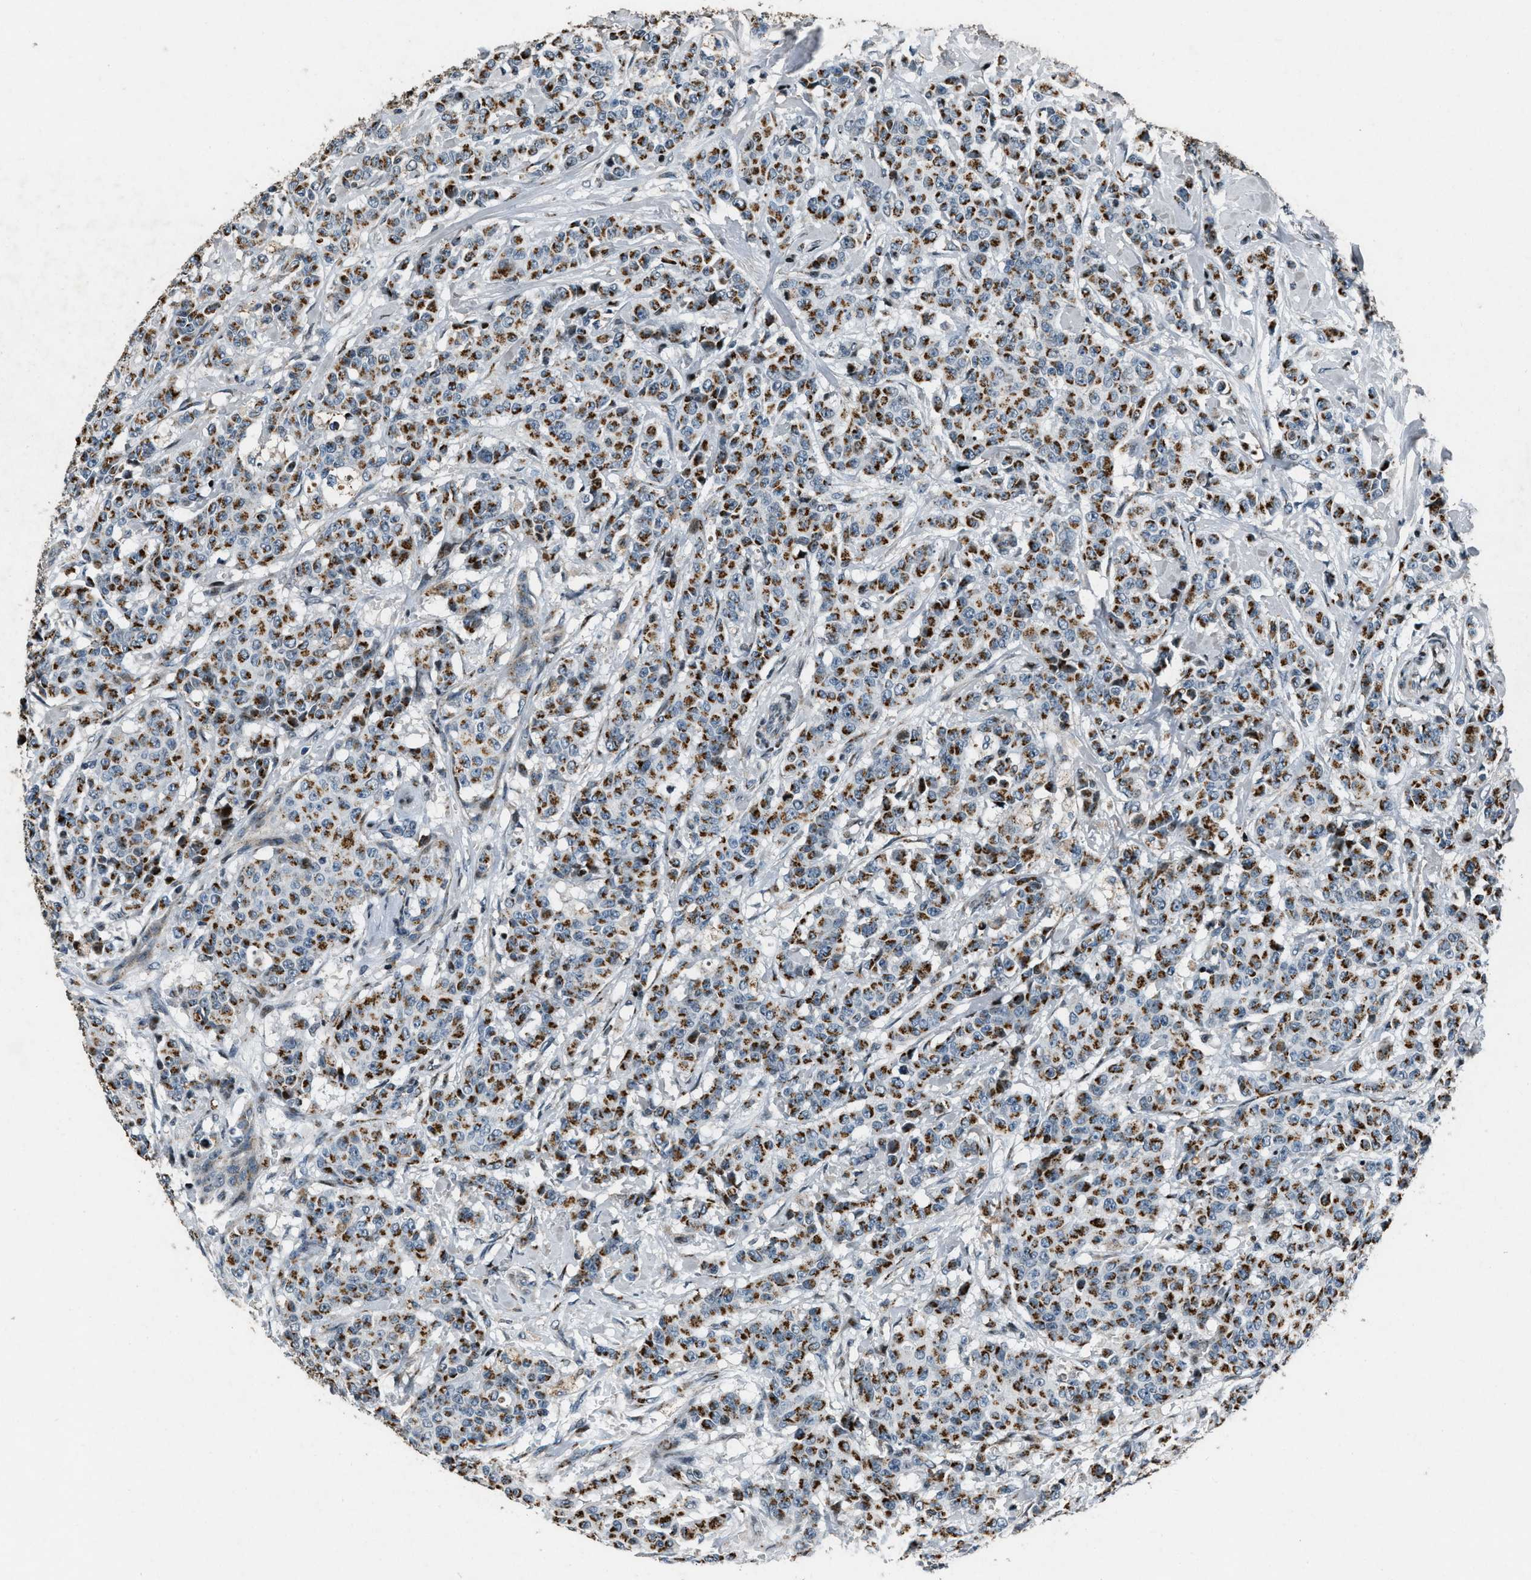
{"staining": {"intensity": "strong", "quantity": ">75%", "location": "cytoplasmic/membranous"}, "tissue": "breast cancer", "cell_type": "Tumor cells", "image_type": "cancer", "snomed": [{"axis": "morphology", "description": "Normal tissue, NOS"}, {"axis": "morphology", "description": "Duct carcinoma"}, {"axis": "topography", "description": "Breast"}], "caption": "Brown immunohistochemical staining in human breast cancer demonstrates strong cytoplasmic/membranous positivity in approximately >75% of tumor cells.", "gene": "GPC6", "patient": {"sex": "female", "age": 40}}